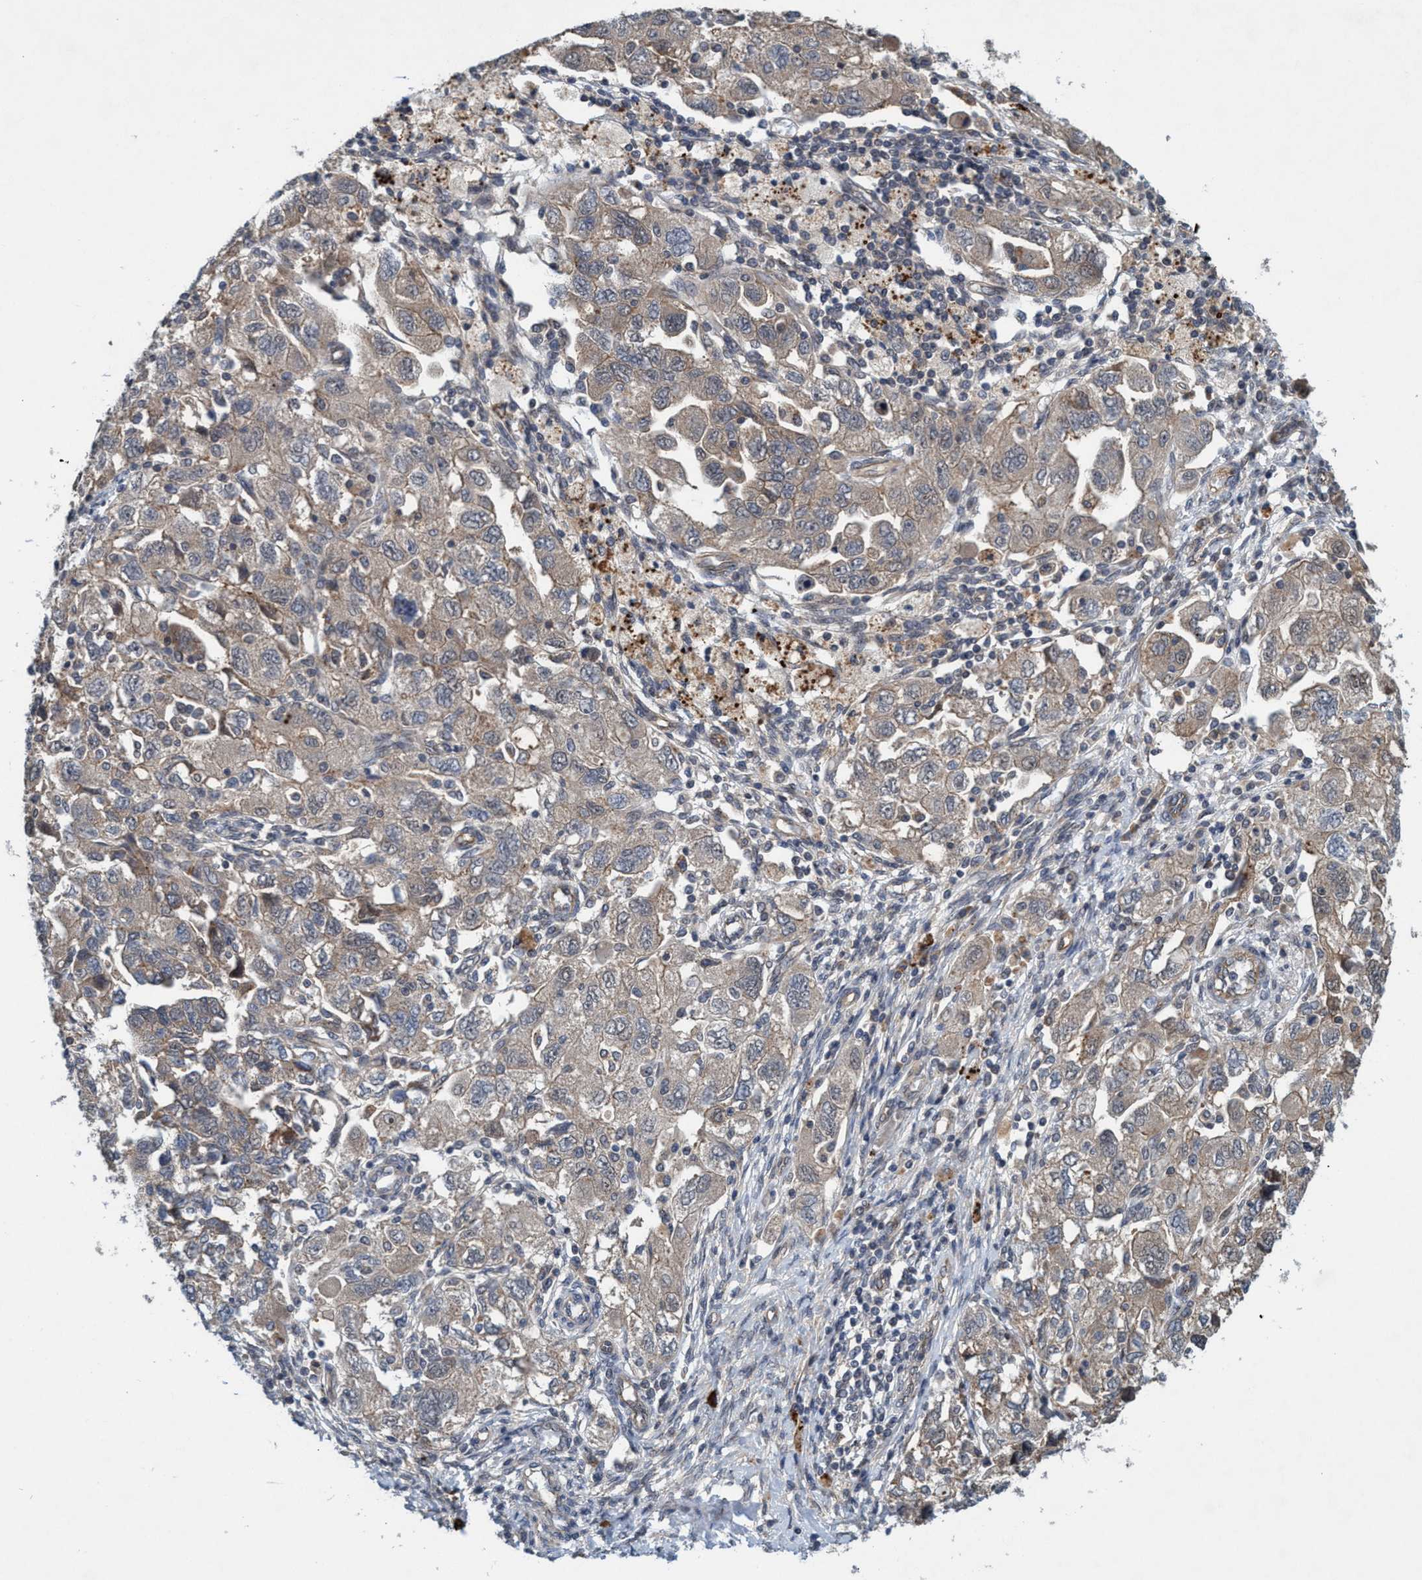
{"staining": {"intensity": "weak", "quantity": "25%-75%", "location": "cytoplasmic/membranous"}, "tissue": "ovarian cancer", "cell_type": "Tumor cells", "image_type": "cancer", "snomed": [{"axis": "morphology", "description": "Carcinoma, NOS"}, {"axis": "morphology", "description": "Cystadenocarcinoma, serous, NOS"}, {"axis": "topography", "description": "Ovary"}], "caption": "Ovarian cancer tissue shows weak cytoplasmic/membranous expression in approximately 25%-75% of tumor cells", "gene": "TRIM65", "patient": {"sex": "female", "age": 69}}